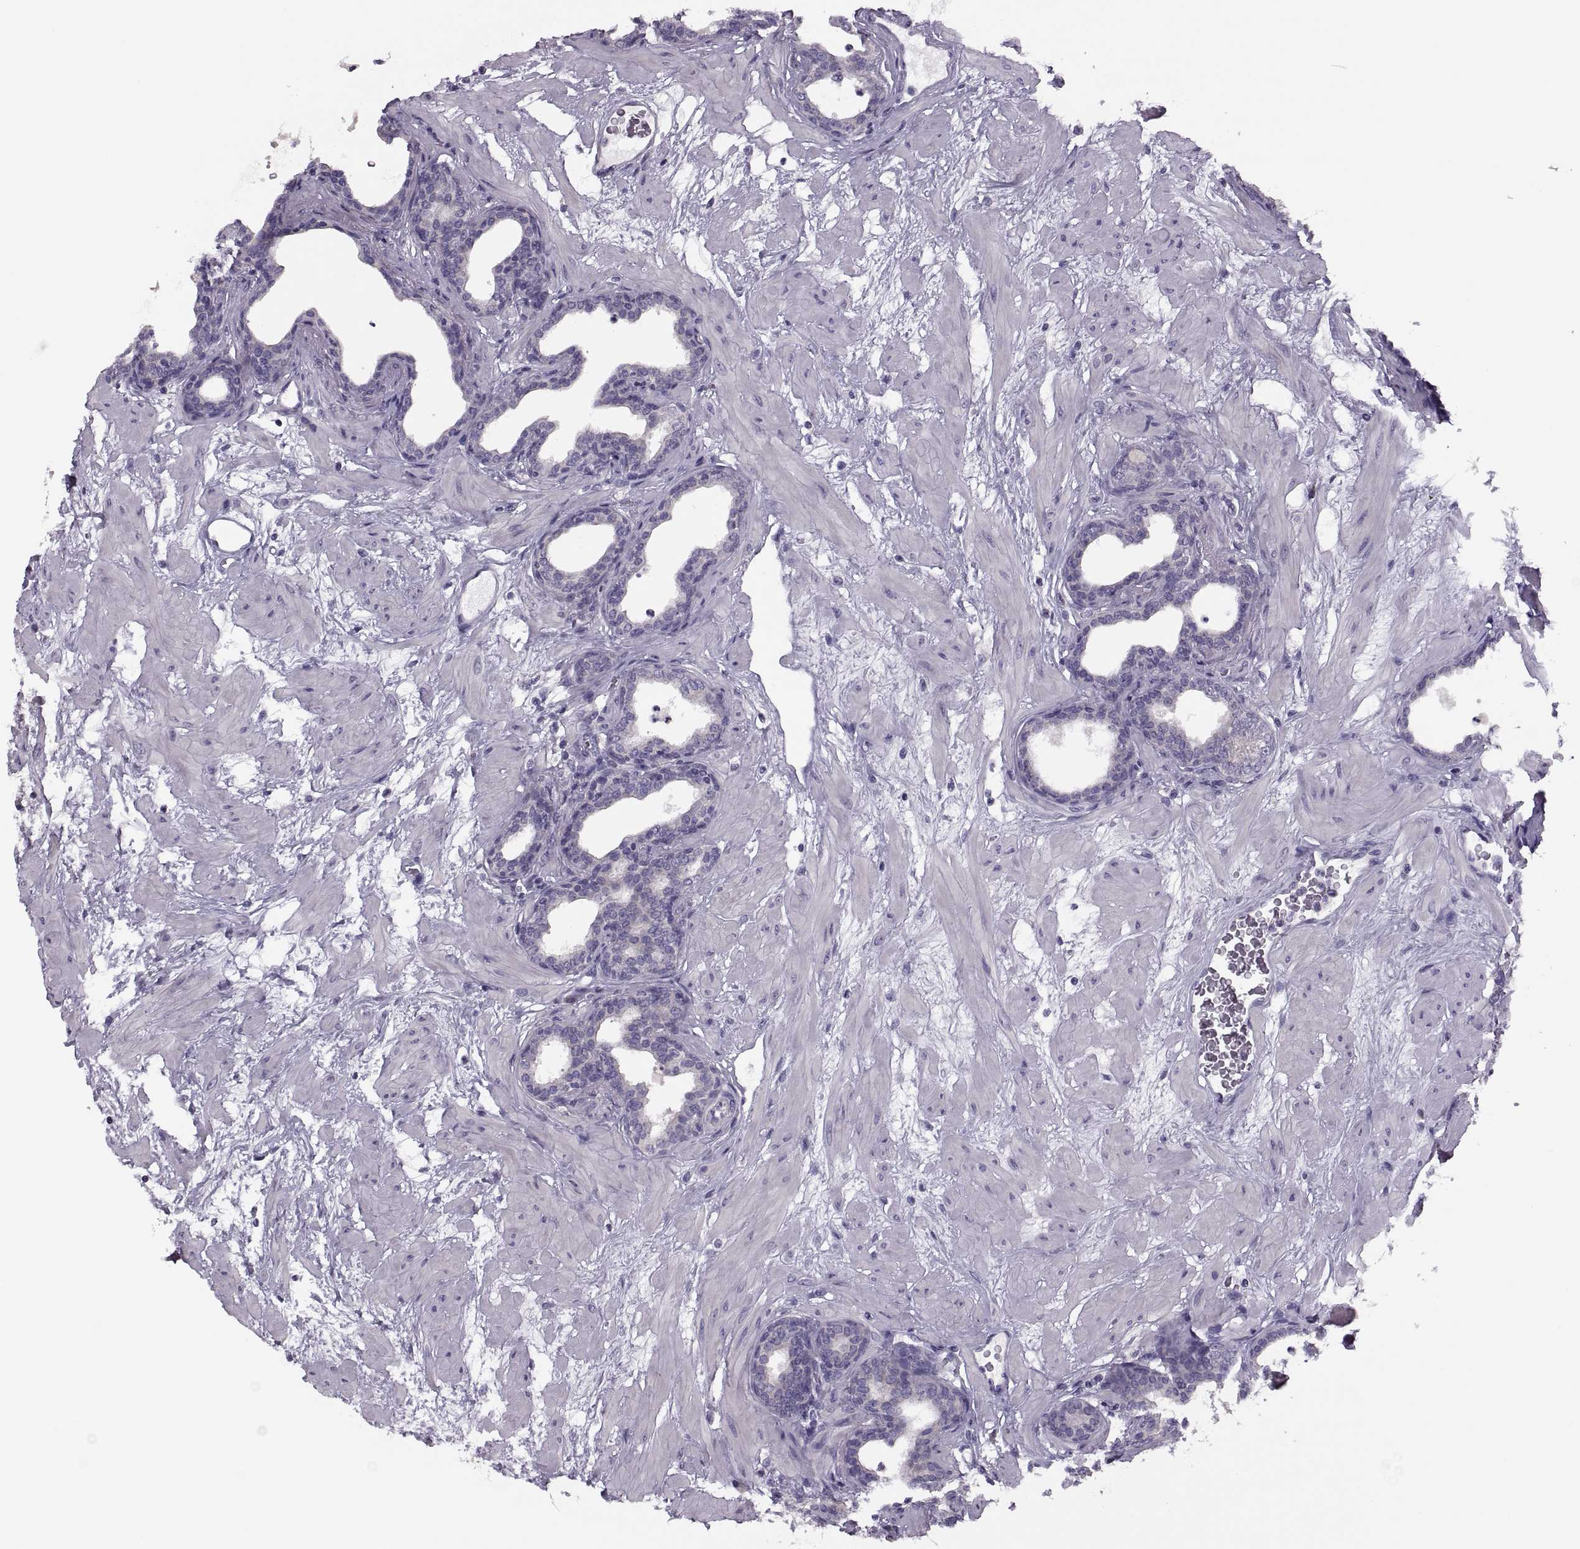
{"staining": {"intensity": "negative", "quantity": "none", "location": "none"}, "tissue": "prostate", "cell_type": "Glandular cells", "image_type": "normal", "snomed": [{"axis": "morphology", "description": "Normal tissue, NOS"}, {"axis": "topography", "description": "Prostate"}], "caption": "Immunohistochemistry (IHC) of normal prostate exhibits no expression in glandular cells.", "gene": "PRSS54", "patient": {"sex": "male", "age": 37}}